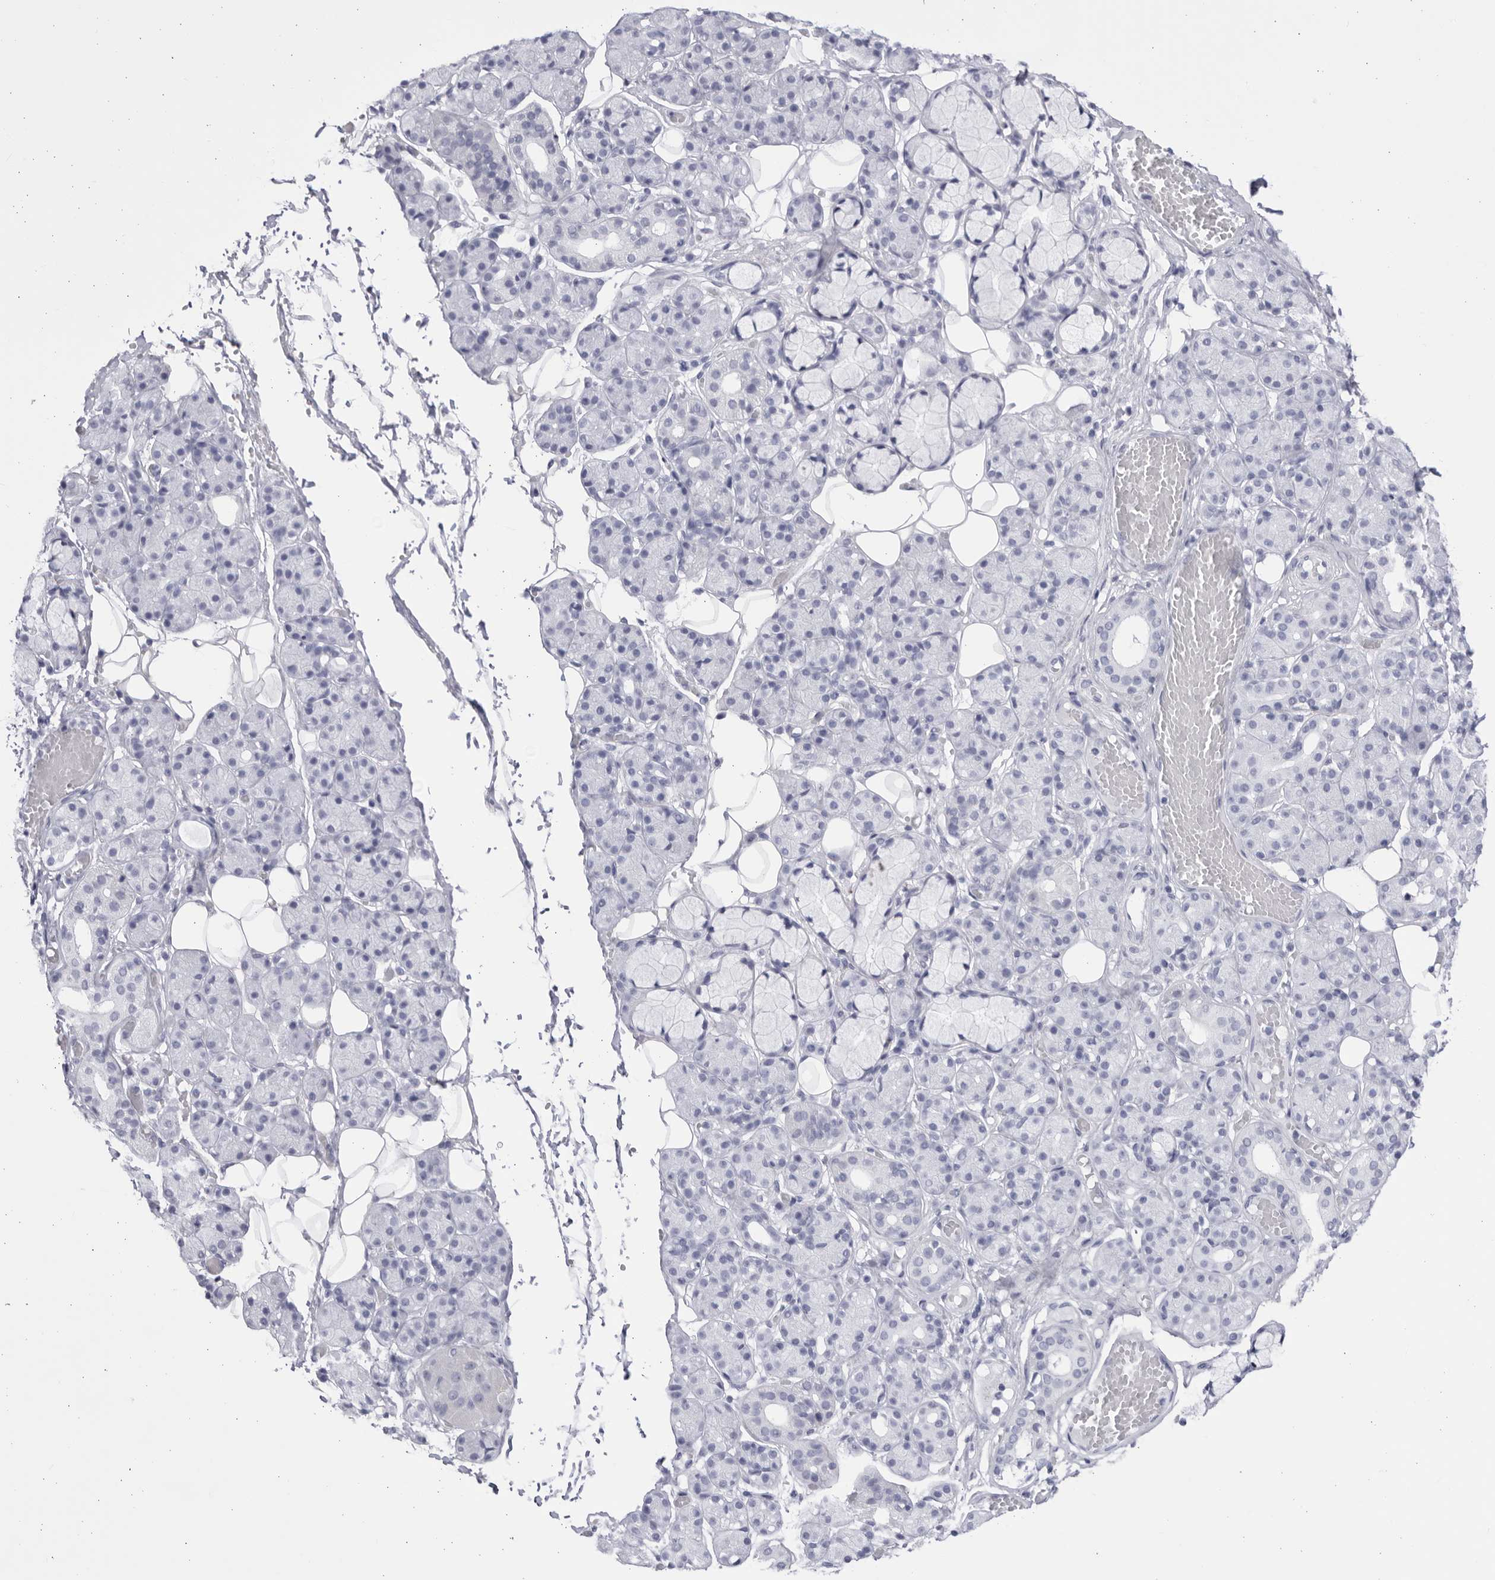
{"staining": {"intensity": "negative", "quantity": "none", "location": "none"}, "tissue": "salivary gland", "cell_type": "Glandular cells", "image_type": "normal", "snomed": [{"axis": "morphology", "description": "Normal tissue, NOS"}, {"axis": "topography", "description": "Salivary gland"}], "caption": "The micrograph reveals no significant positivity in glandular cells of salivary gland.", "gene": "CCDC181", "patient": {"sex": "male", "age": 63}}